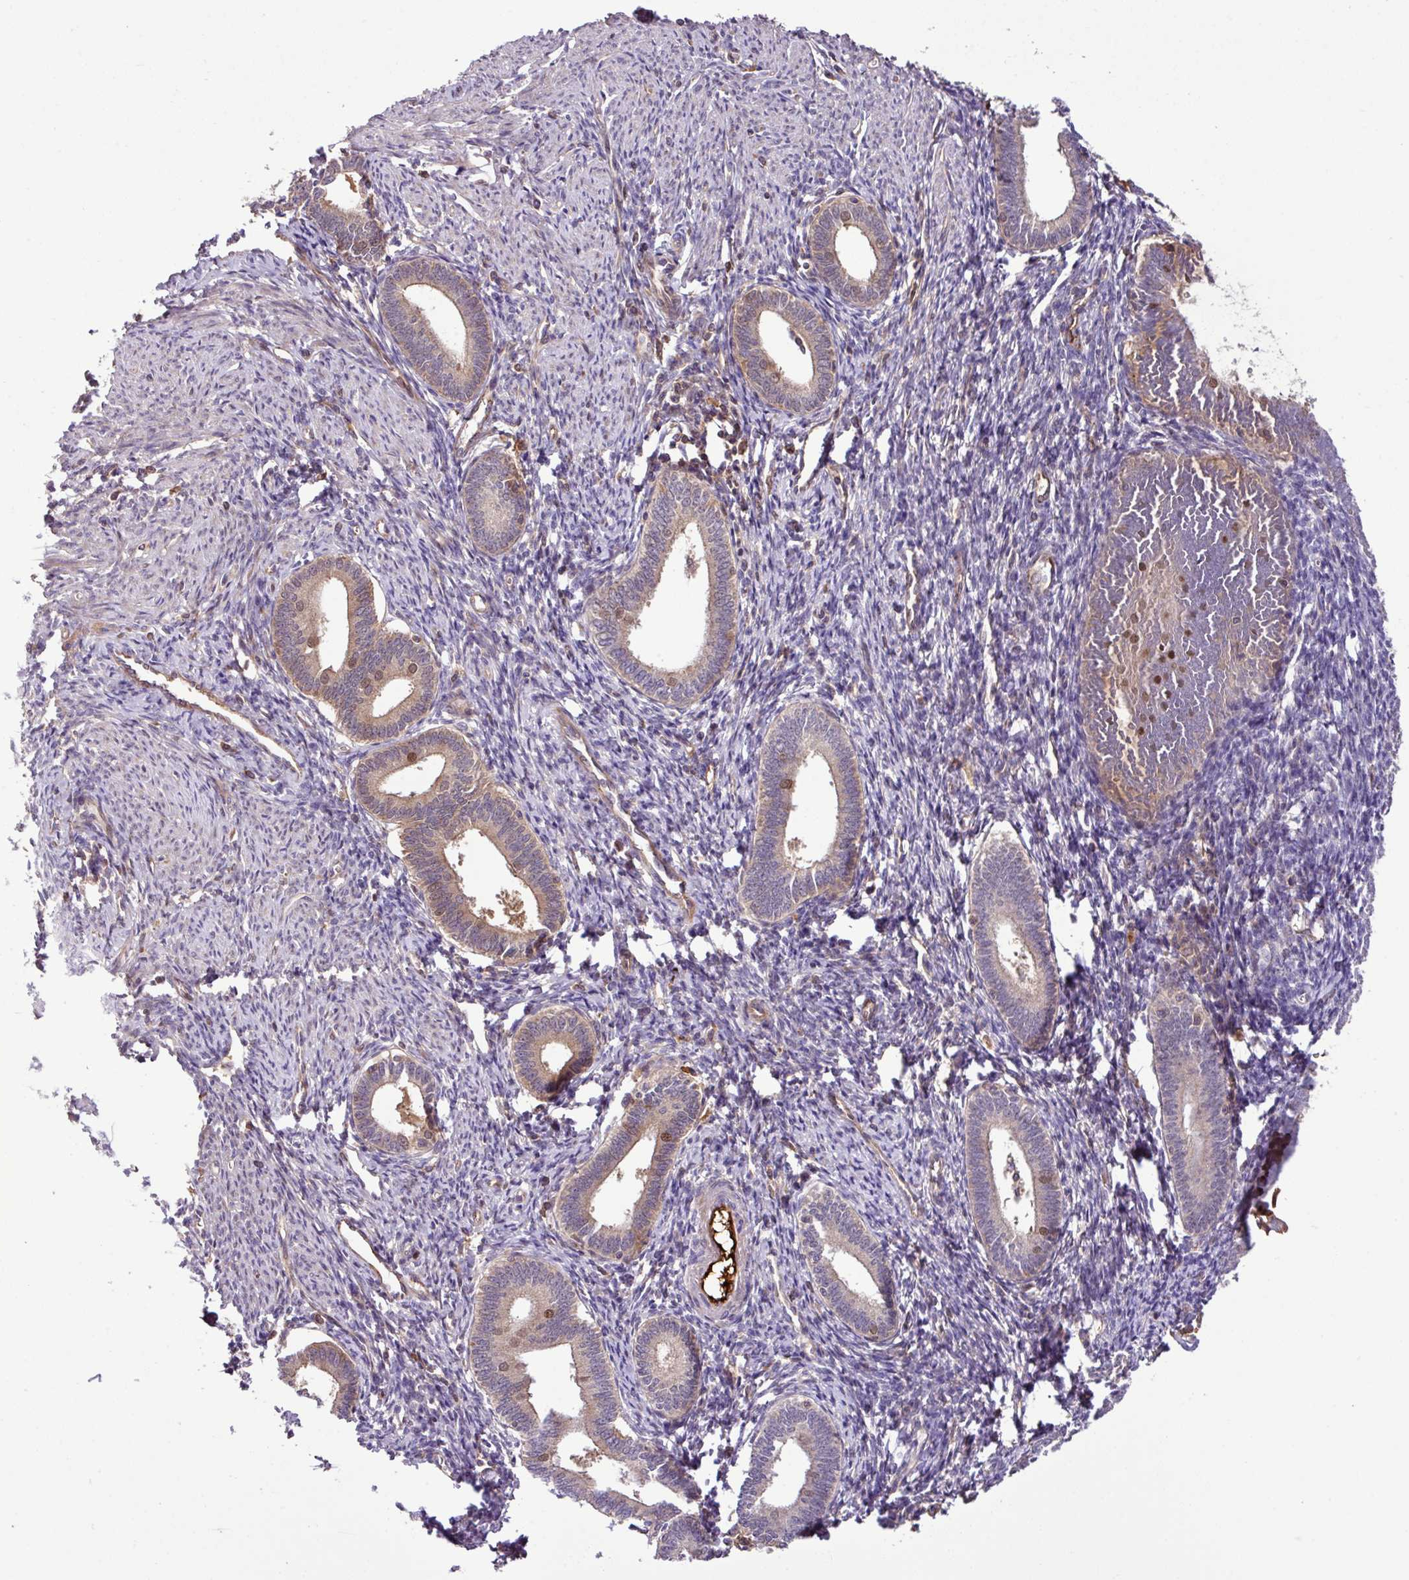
{"staining": {"intensity": "moderate", "quantity": "25%-75%", "location": "cytoplasmic/membranous"}, "tissue": "endometrium", "cell_type": "Cells in endometrial stroma", "image_type": "normal", "snomed": [{"axis": "morphology", "description": "Normal tissue, NOS"}, {"axis": "topography", "description": "Endometrium"}], "caption": "Protein expression analysis of unremarkable endometrium exhibits moderate cytoplasmic/membranous staining in about 25%-75% of cells in endometrial stroma. (Stains: DAB in brown, nuclei in blue, Microscopy: brightfield microscopy at high magnification).", "gene": "ZNF266", "patient": {"sex": "female", "age": 41}}